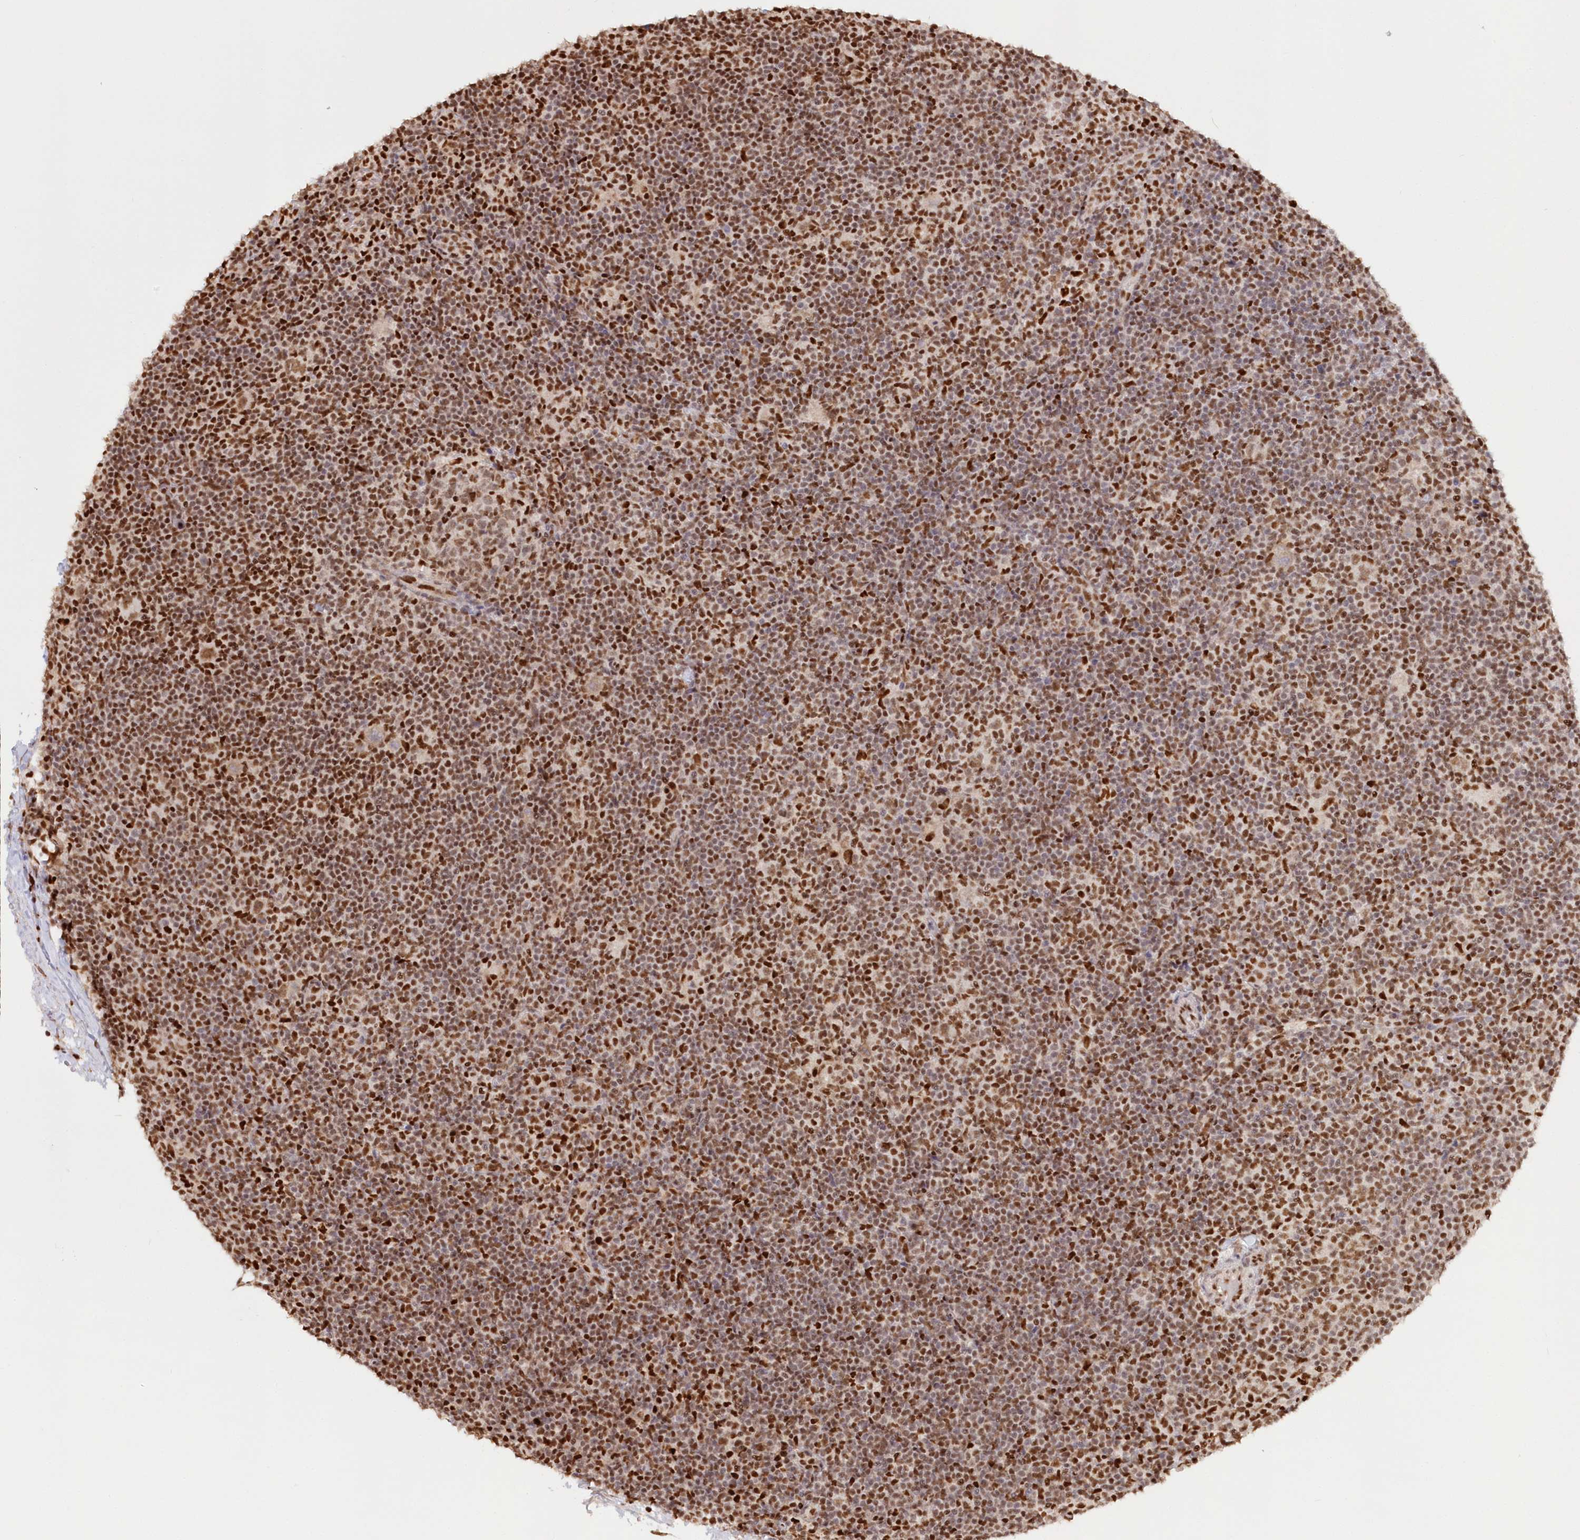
{"staining": {"intensity": "moderate", "quantity": "25%-75%", "location": "nuclear"}, "tissue": "lymphoma", "cell_type": "Tumor cells", "image_type": "cancer", "snomed": [{"axis": "morphology", "description": "Hodgkin's disease, NOS"}, {"axis": "topography", "description": "Lymph node"}], "caption": "Hodgkin's disease tissue demonstrates moderate nuclear staining in about 25%-75% of tumor cells, visualized by immunohistochemistry.", "gene": "POLR2B", "patient": {"sex": "female", "age": 57}}